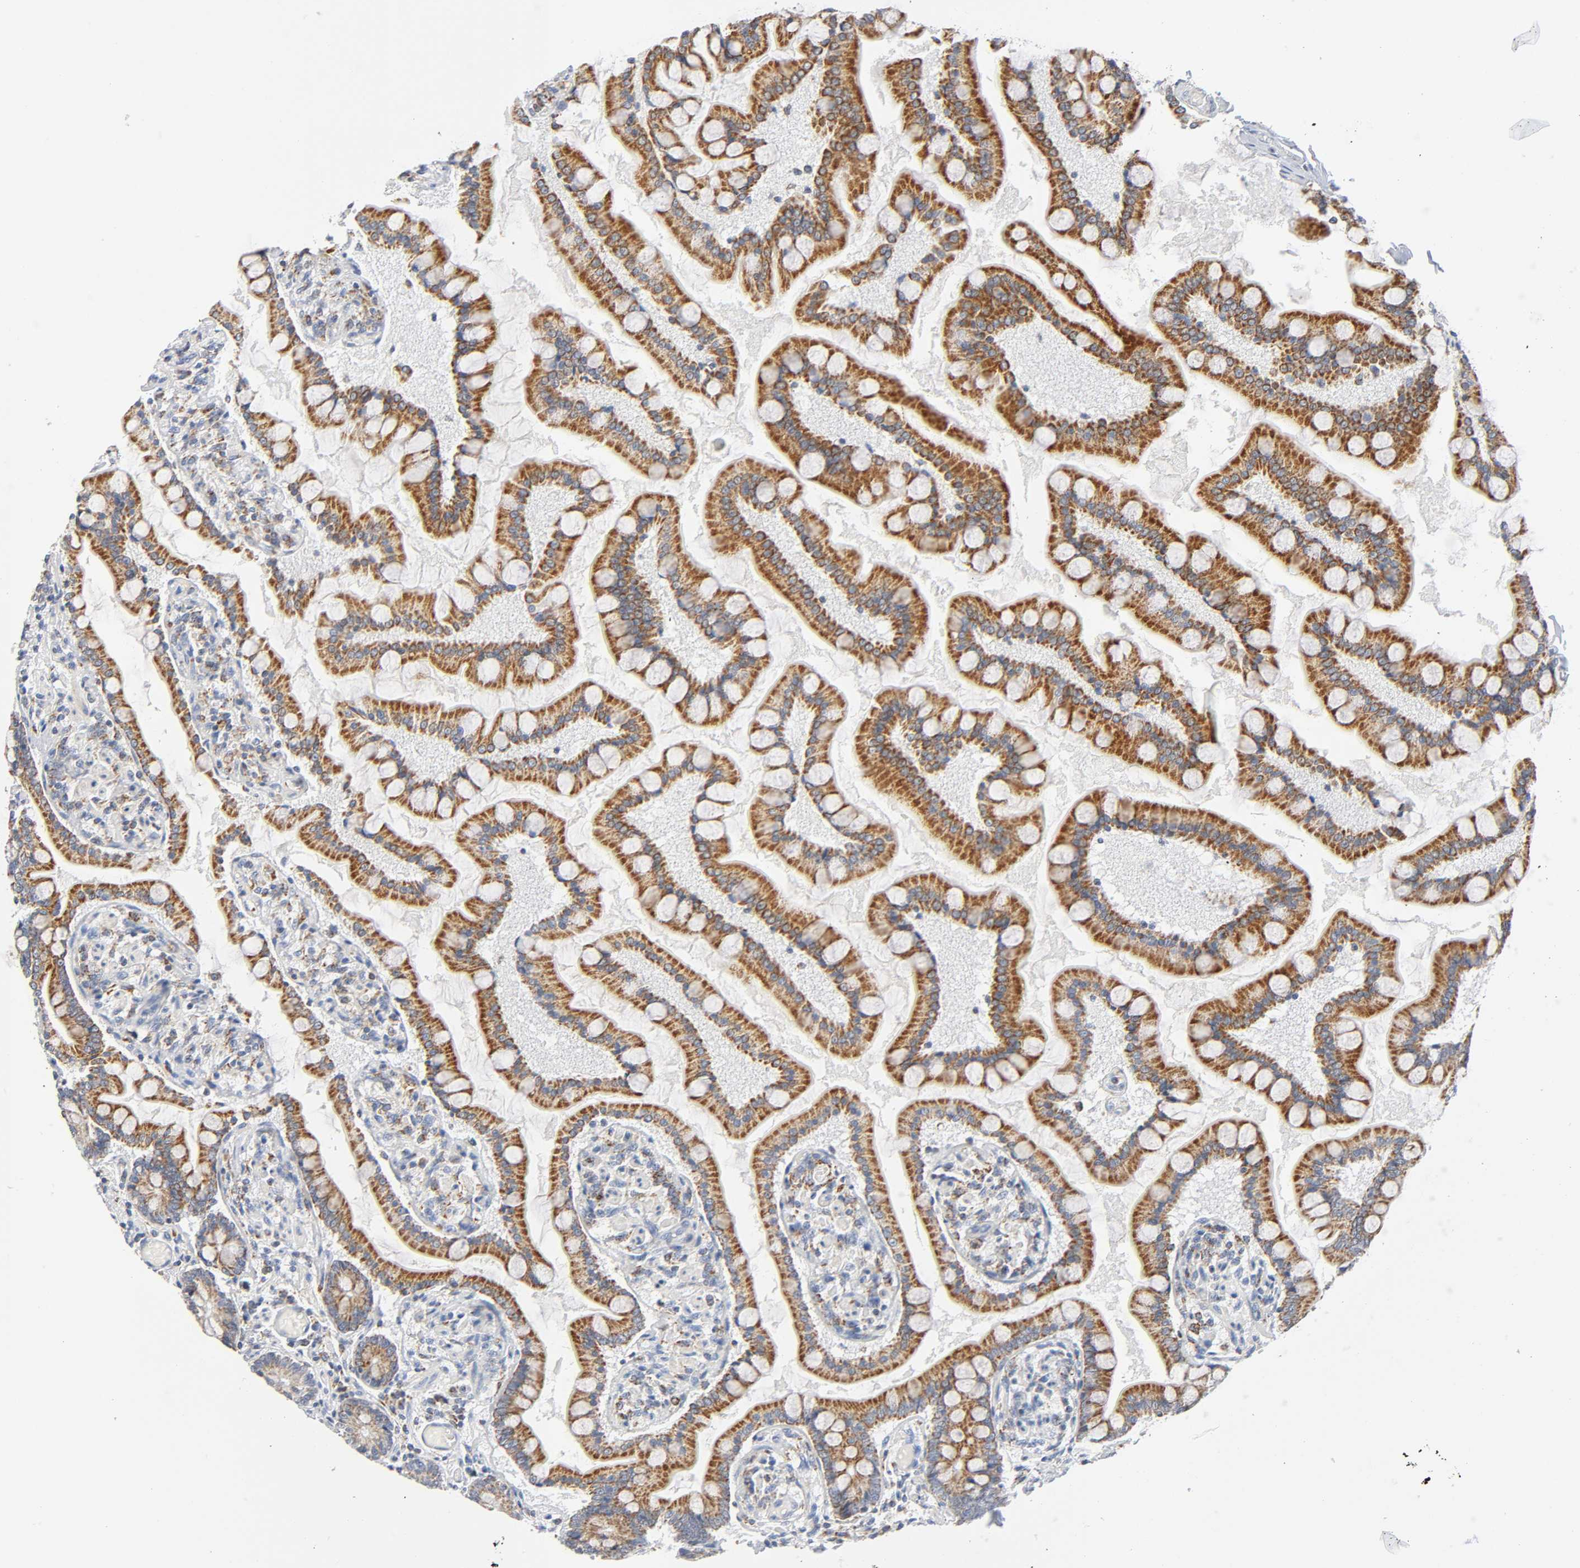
{"staining": {"intensity": "strong", "quantity": ">75%", "location": "cytoplasmic/membranous"}, "tissue": "small intestine", "cell_type": "Glandular cells", "image_type": "normal", "snomed": [{"axis": "morphology", "description": "Normal tissue, NOS"}, {"axis": "topography", "description": "Small intestine"}], "caption": "Immunohistochemical staining of benign small intestine shows high levels of strong cytoplasmic/membranous expression in about >75% of glandular cells.", "gene": "BAK1", "patient": {"sex": "male", "age": 41}}